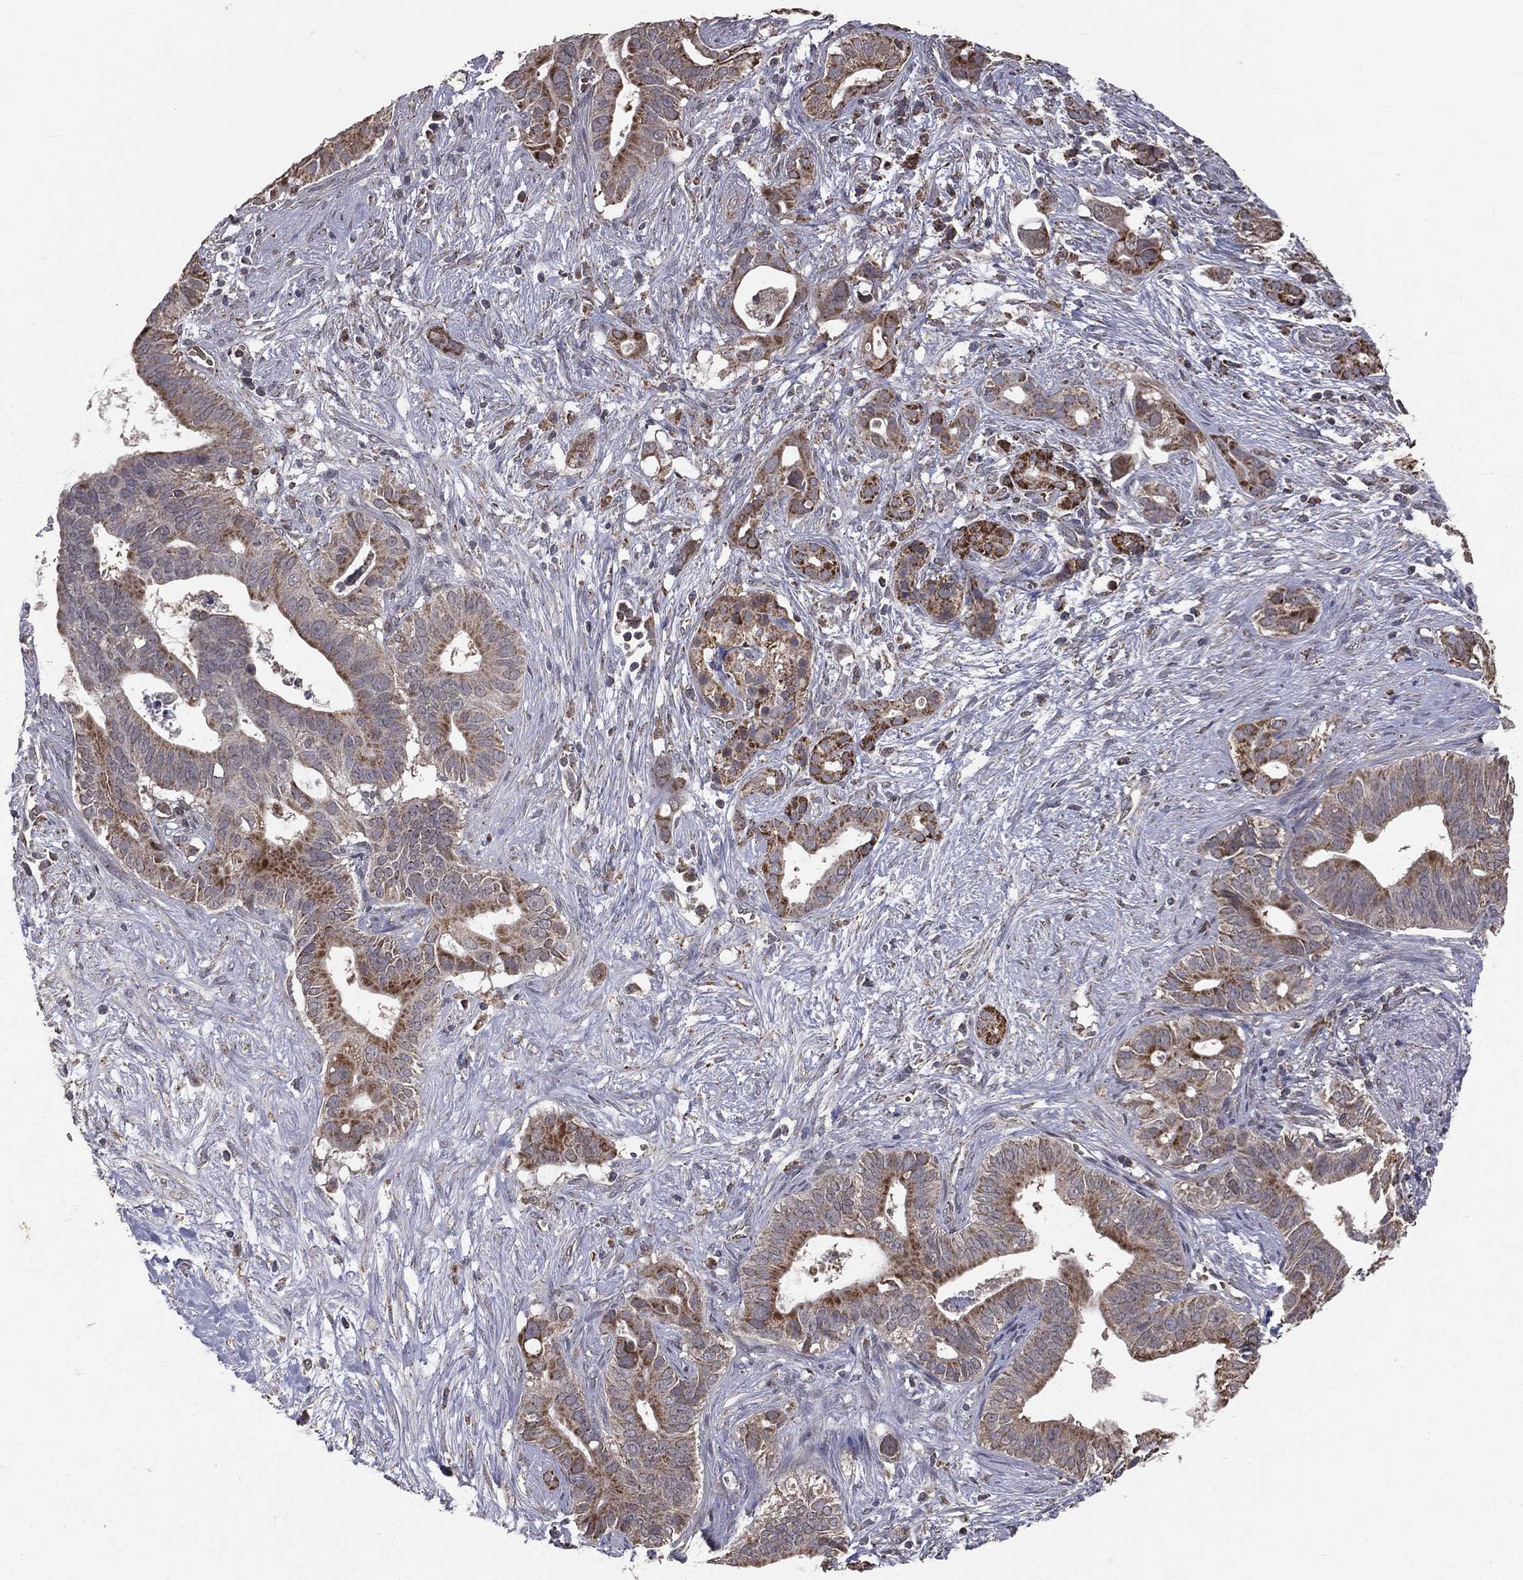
{"staining": {"intensity": "strong", "quantity": "25%-75%", "location": "cytoplasmic/membranous"}, "tissue": "pancreatic cancer", "cell_type": "Tumor cells", "image_type": "cancer", "snomed": [{"axis": "morphology", "description": "Adenocarcinoma, NOS"}, {"axis": "topography", "description": "Pancreas"}], "caption": "Human pancreatic cancer stained with a brown dye displays strong cytoplasmic/membranous positive positivity in about 25%-75% of tumor cells.", "gene": "MRPL46", "patient": {"sex": "male", "age": 61}}